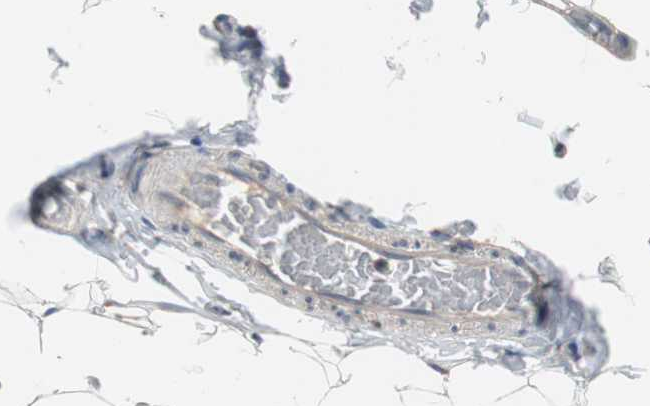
{"staining": {"intensity": "negative", "quantity": "none", "location": "none"}, "tissue": "adipose tissue", "cell_type": "Adipocytes", "image_type": "normal", "snomed": [{"axis": "morphology", "description": "Normal tissue, NOS"}, {"axis": "topography", "description": "Soft tissue"}], "caption": "A high-resolution histopathology image shows immunohistochemistry staining of unremarkable adipose tissue, which demonstrates no significant positivity in adipocytes. (Brightfield microscopy of DAB IHC at high magnification).", "gene": "MTIF2", "patient": {"sex": "male", "age": 26}}